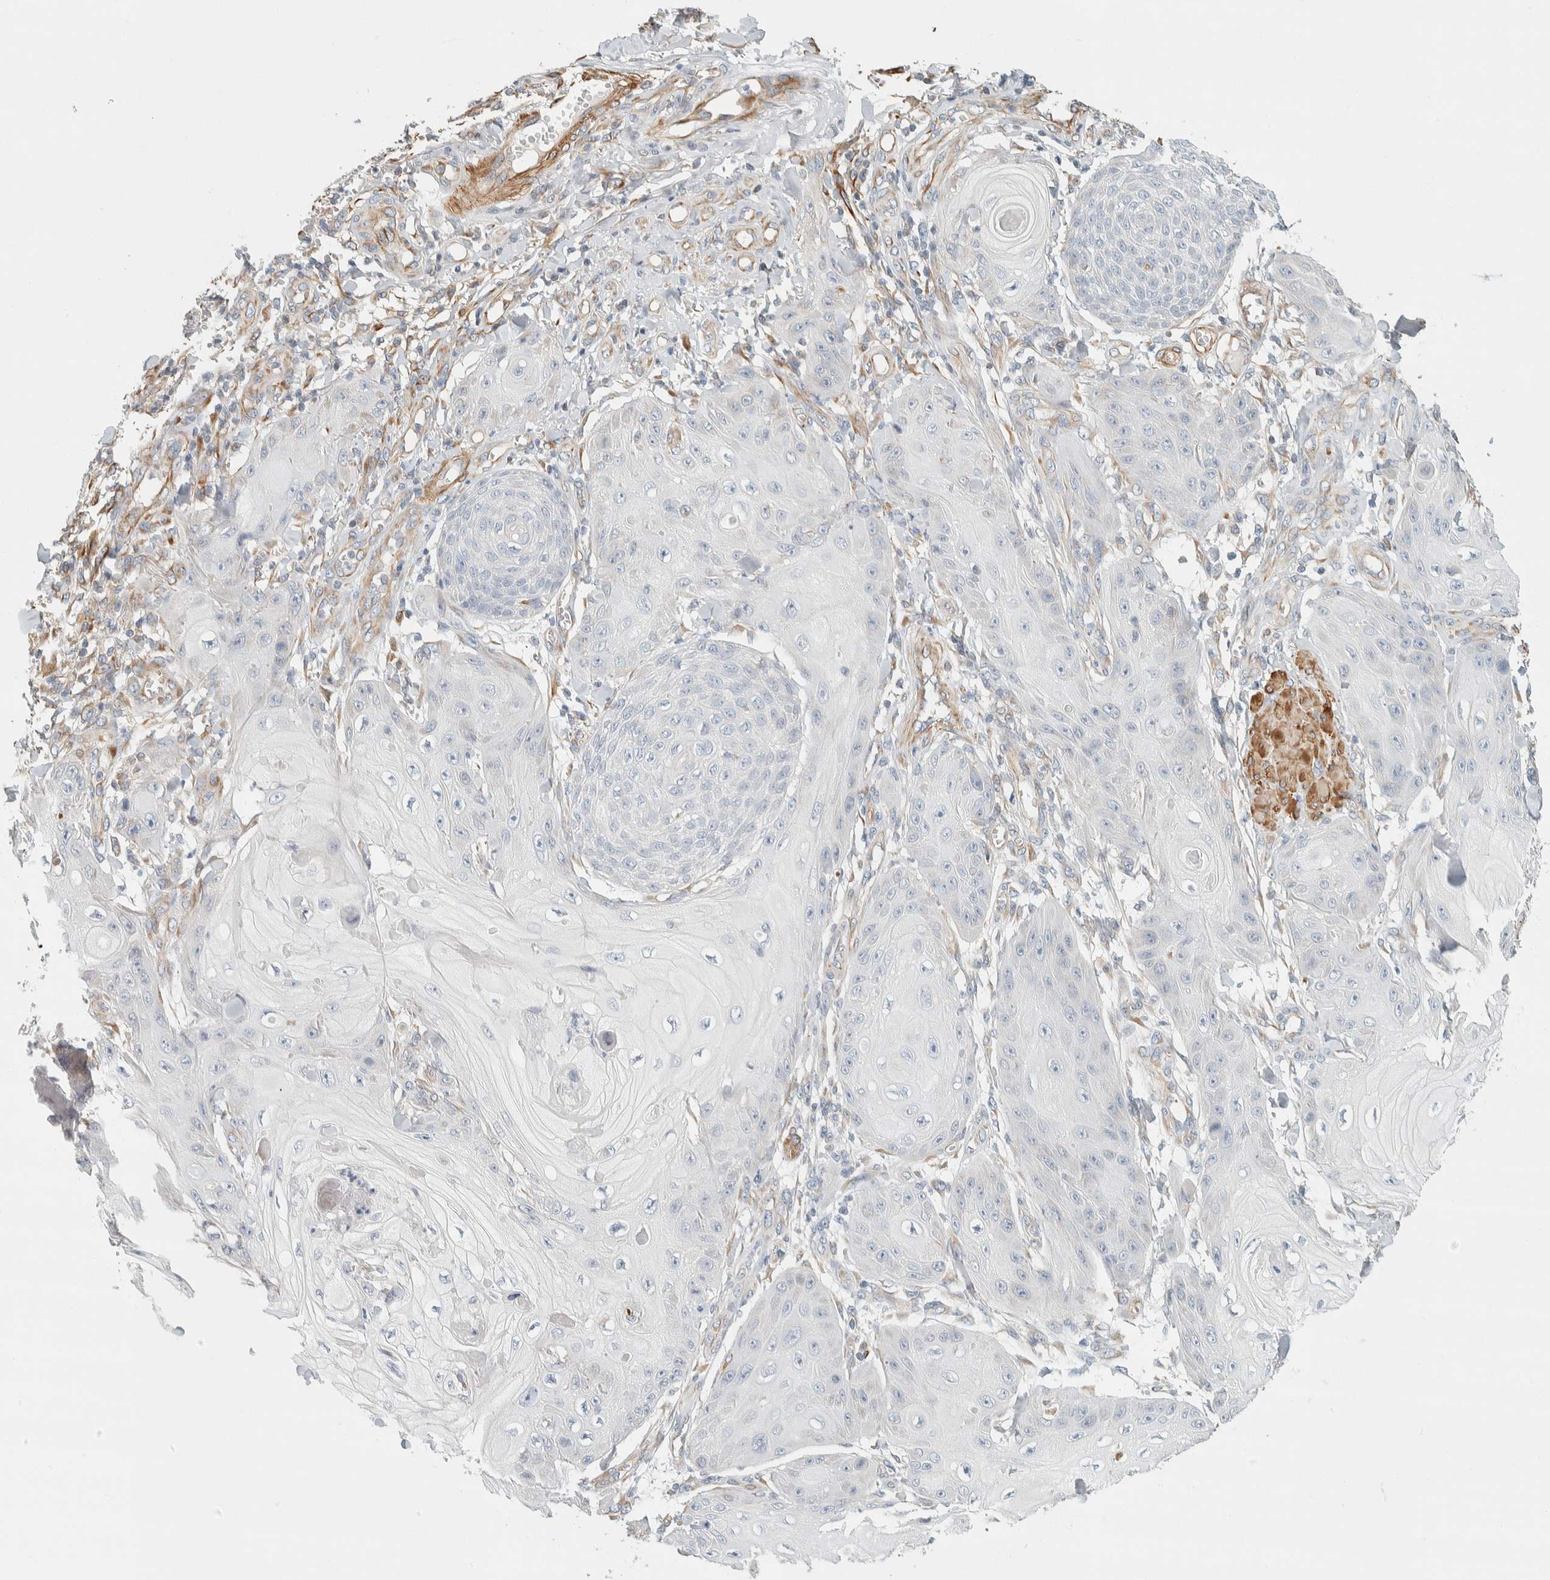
{"staining": {"intensity": "negative", "quantity": "none", "location": "none"}, "tissue": "skin cancer", "cell_type": "Tumor cells", "image_type": "cancer", "snomed": [{"axis": "morphology", "description": "Squamous cell carcinoma, NOS"}, {"axis": "topography", "description": "Skin"}], "caption": "Immunohistochemistry photomicrograph of neoplastic tissue: human skin cancer stained with DAB reveals no significant protein expression in tumor cells.", "gene": "CDR2", "patient": {"sex": "male", "age": 74}}